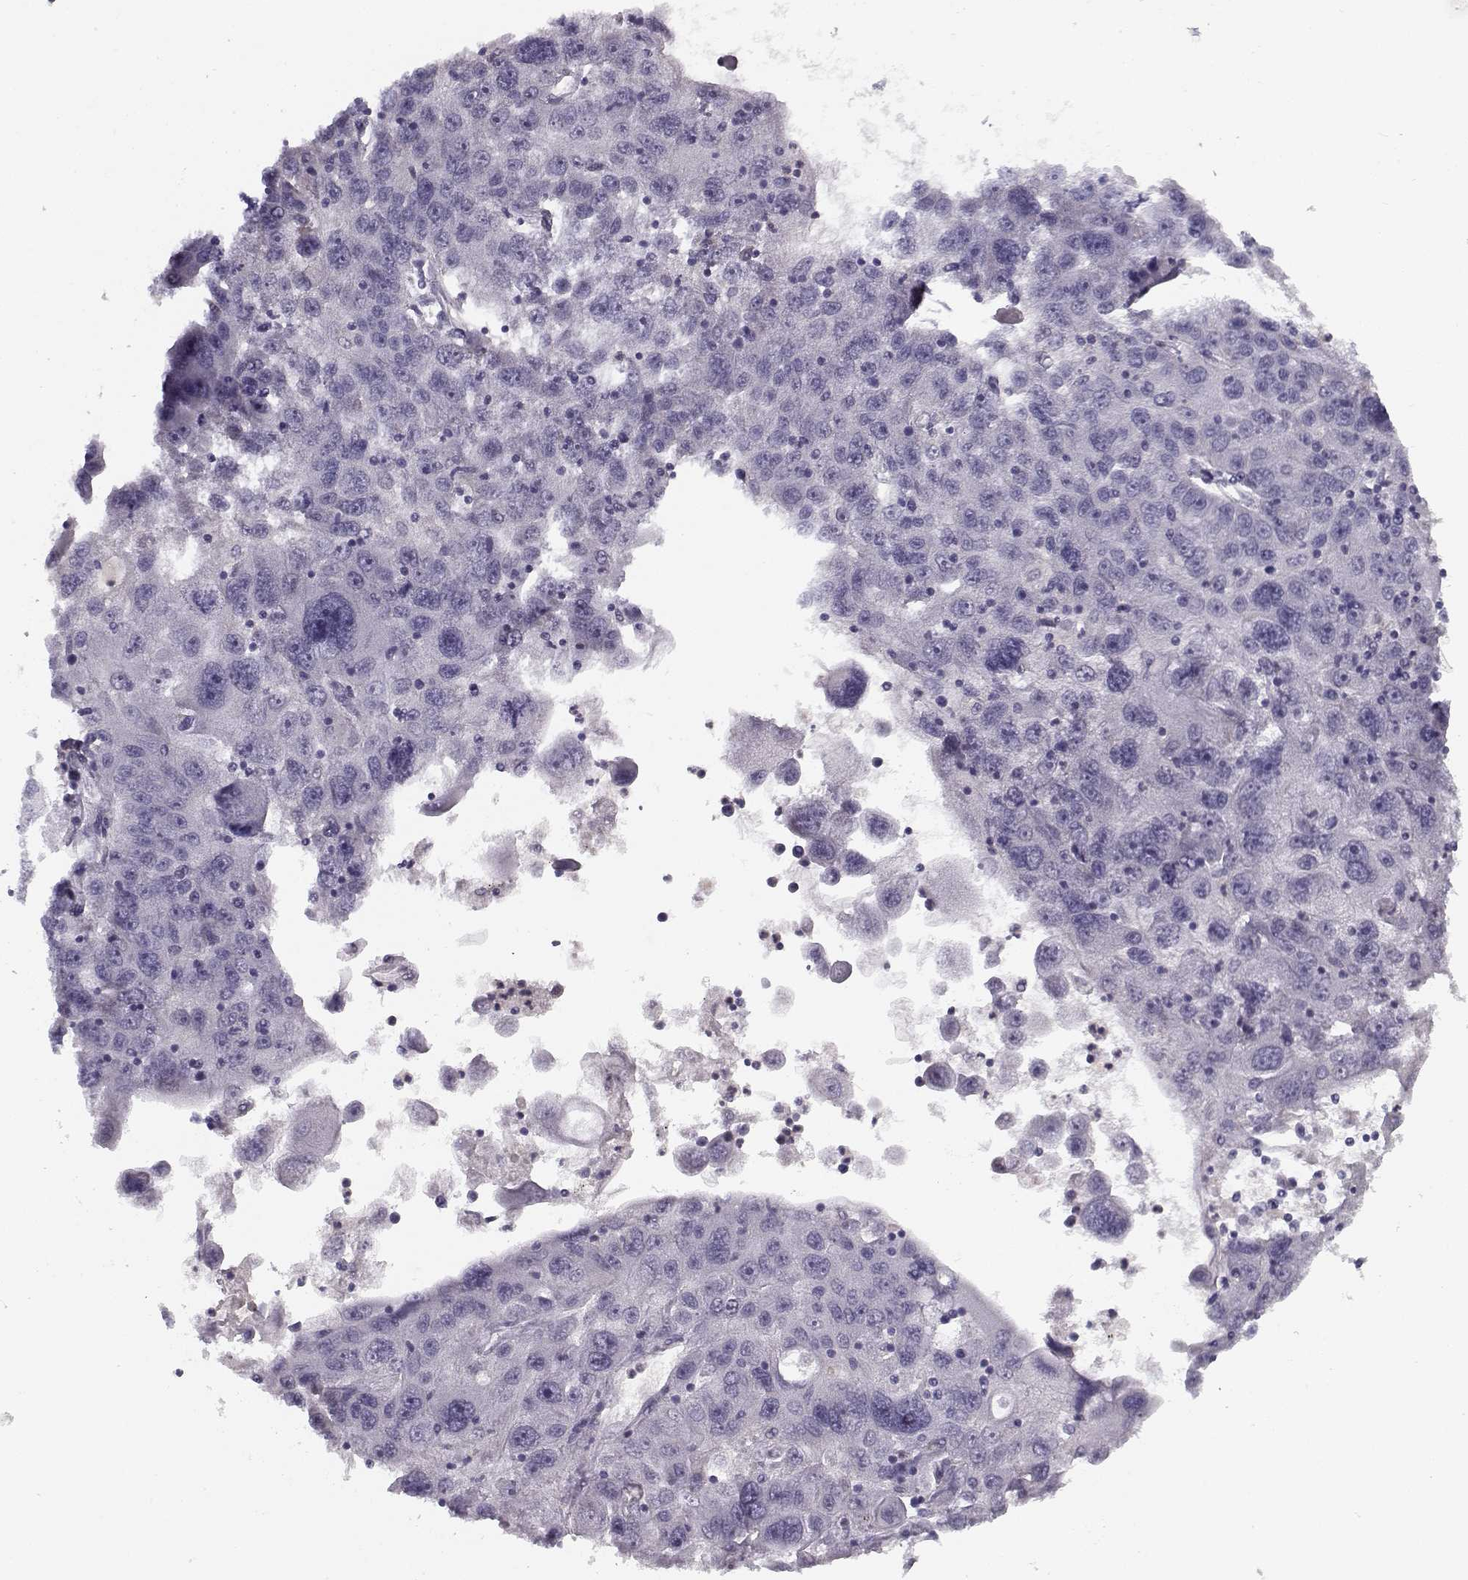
{"staining": {"intensity": "negative", "quantity": "none", "location": "none"}, "tissue": "stomach cancer", "cell_type": "Tumor cells", "image_type": "cancer", "snomed": [{"axis": "morphology", "description": "Adenocarcinoma, NOS"}, {"axis": "topography", "description": "Stomach"}], "caption": "Stomach cancer was stained to show a protein in brown. There is no significant expression in tumor cells. (DAB (3,3'-diaminobenzidine) IHC with hematoxylin counter stain).", "gene": "TMEM145", "patient": {"sex": "male", "age": 56}}